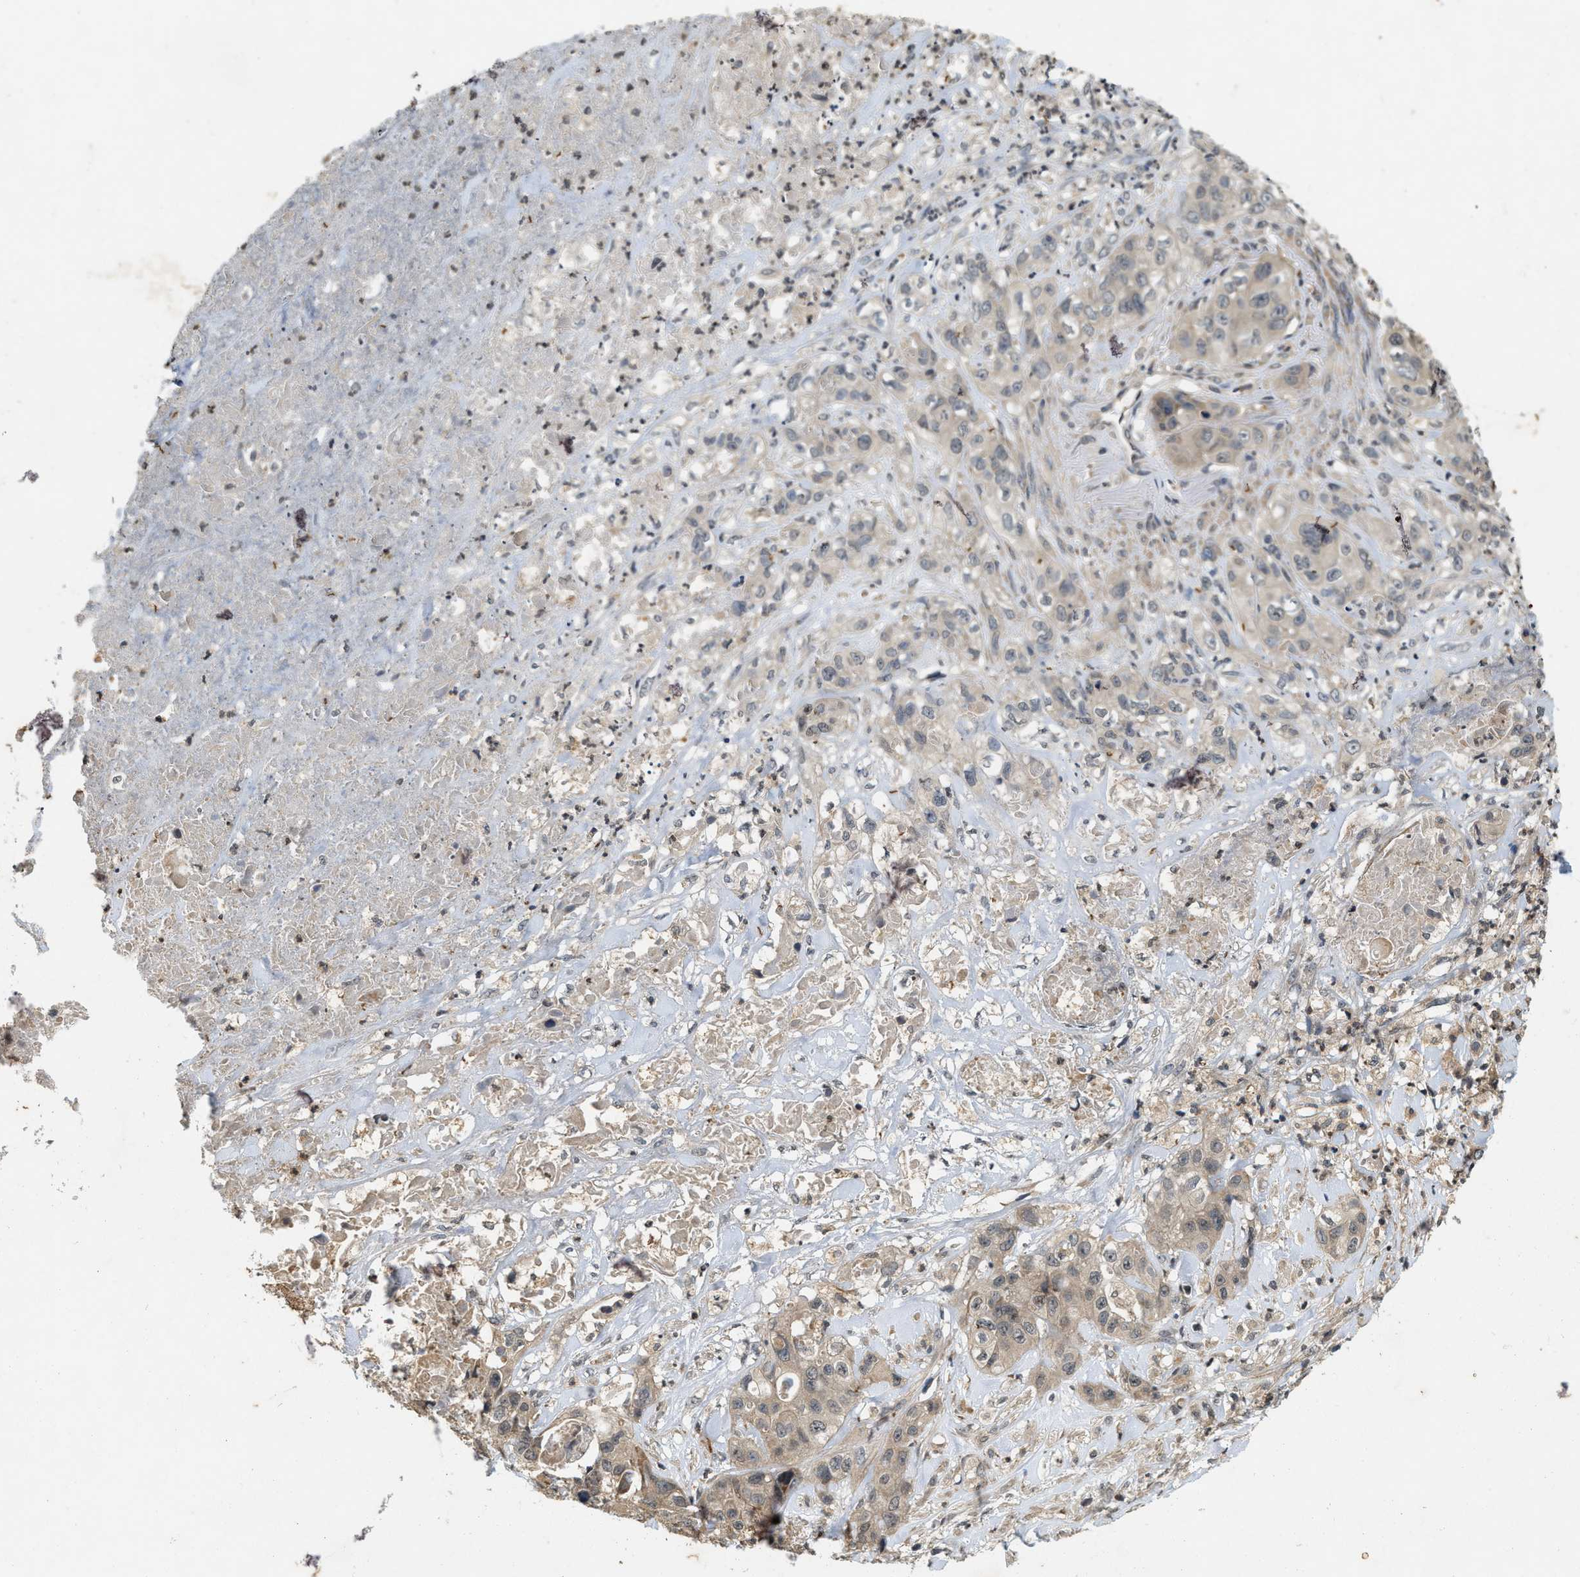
{"staining": {"intensity": "weak", "quantity": "<25%", "location": "cytoplasmic/membranous"}, "tissue": "liver cancer", "cell_type": "Tumor cells", "image_type": "cancer", "snomed": [{"axis": "morphology", "description": "Cholangiocarcinoma"}, {"axis": "topography", "description": "Liver"}], "caption": "Immunohistochemical staining of cholangiocarcinoma (liver) exhibits no significant expression in tumor cells. Brightfield microscopy of immunohistochemistry (IHC) stained with DAB (3,3'-diaminobenzidine) (brown) and hematoxylin (blue), captured at high magnification.", "gene": "KIF21A", "patient": {"sex": "female", "age": 61}}